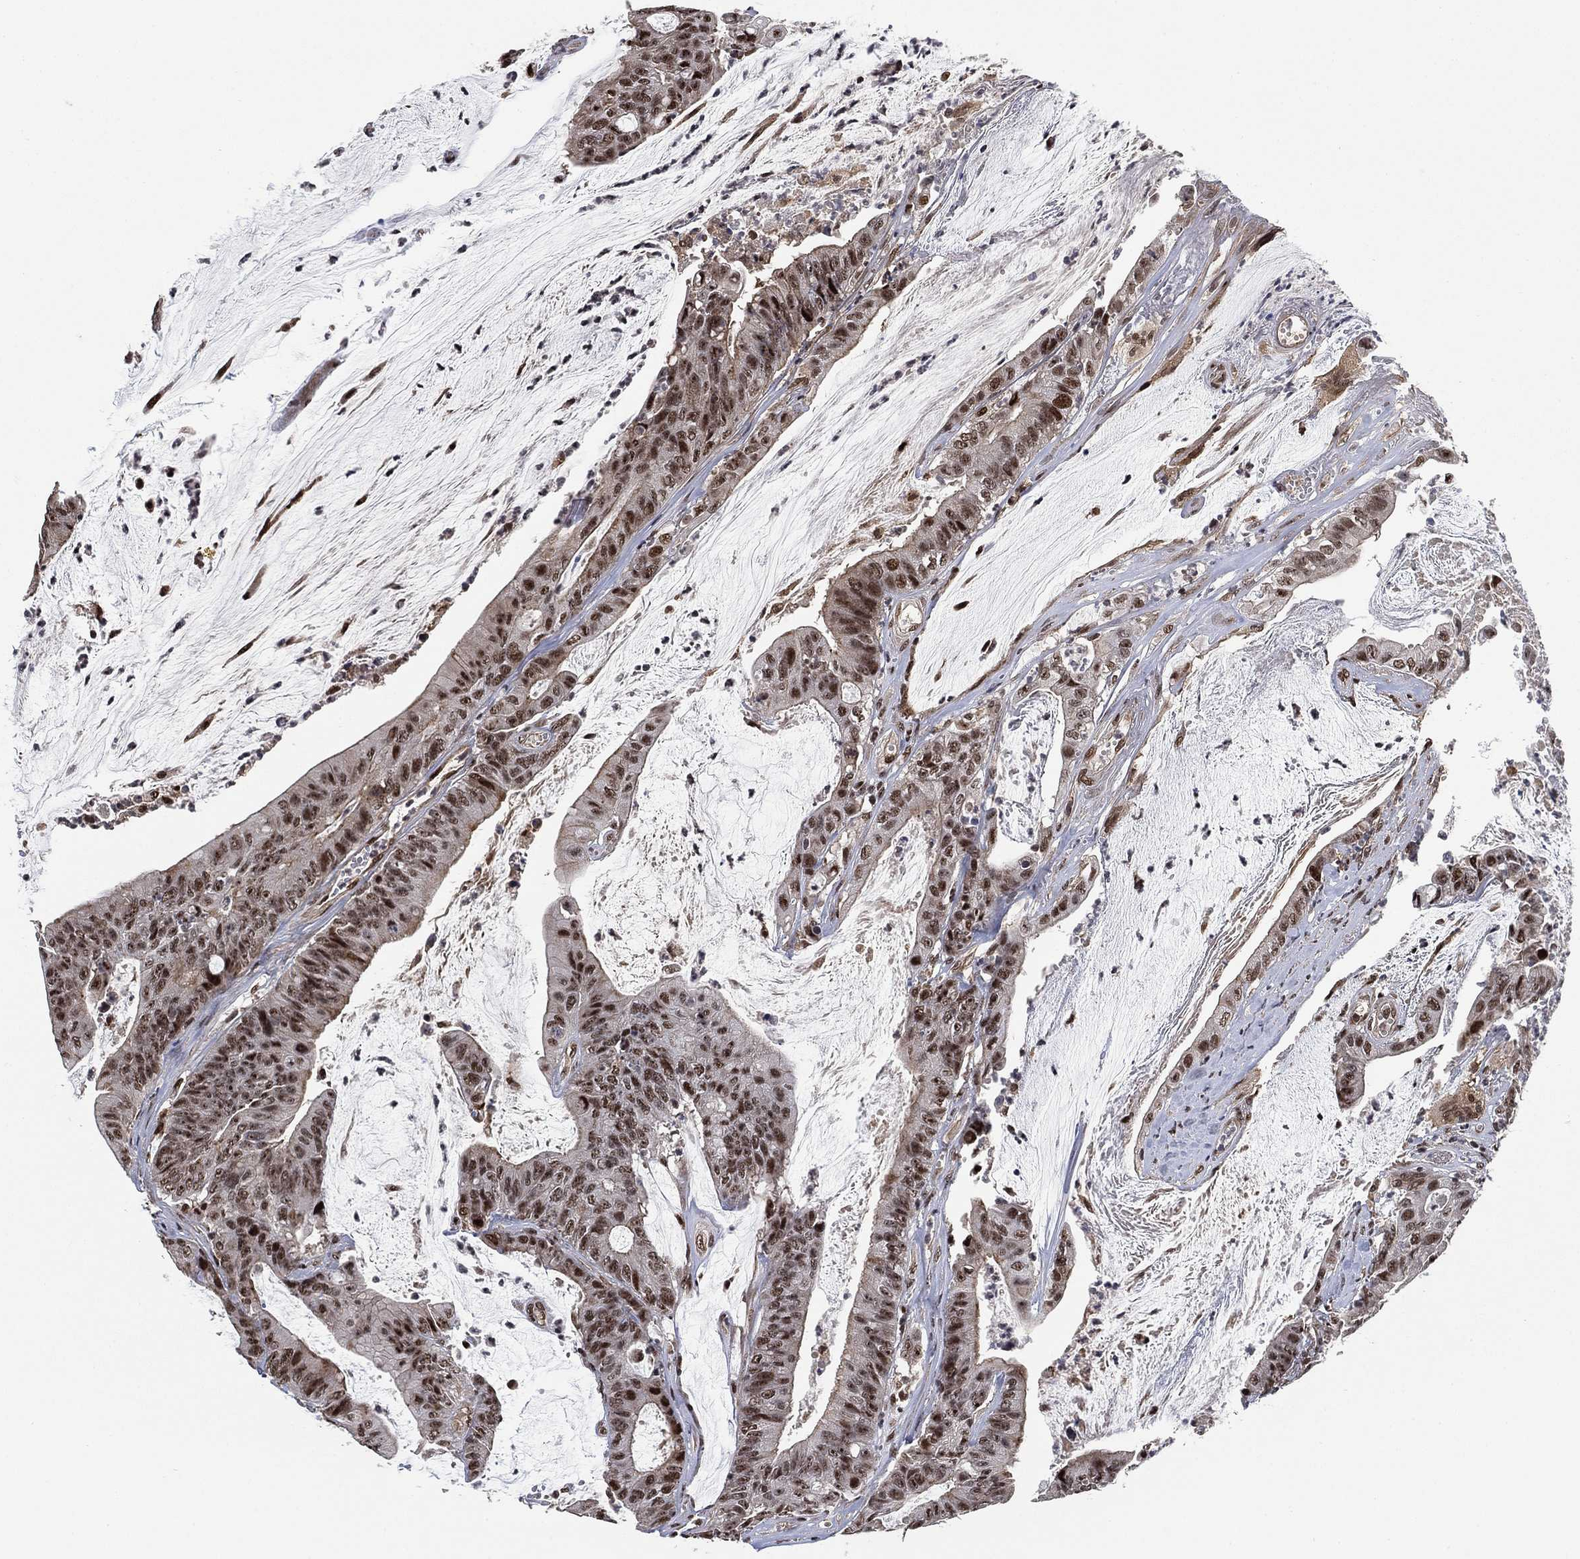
{"staining": {"intensity": "strong", "quantity": "25%-75%", "location": "nuclear"}, "tissue": "colorectal cancer", "cell_type": "Tumor cells", "image_type": "cancer", "snomed": [{"axis": "morphology", "description": "Adenocarcinoma, NOS"}, {"axis": "topography", "description": "Colon"}], "caption": "This micrograph shows immunohistochemistry (IHC) staining of colorectal adenocarcinoma, with high strong nuclear positivity in approximately 25%-75% of tumor cells.", "gene": "ZSCAN30", "patient": {"sex": "female", "age": 69}}